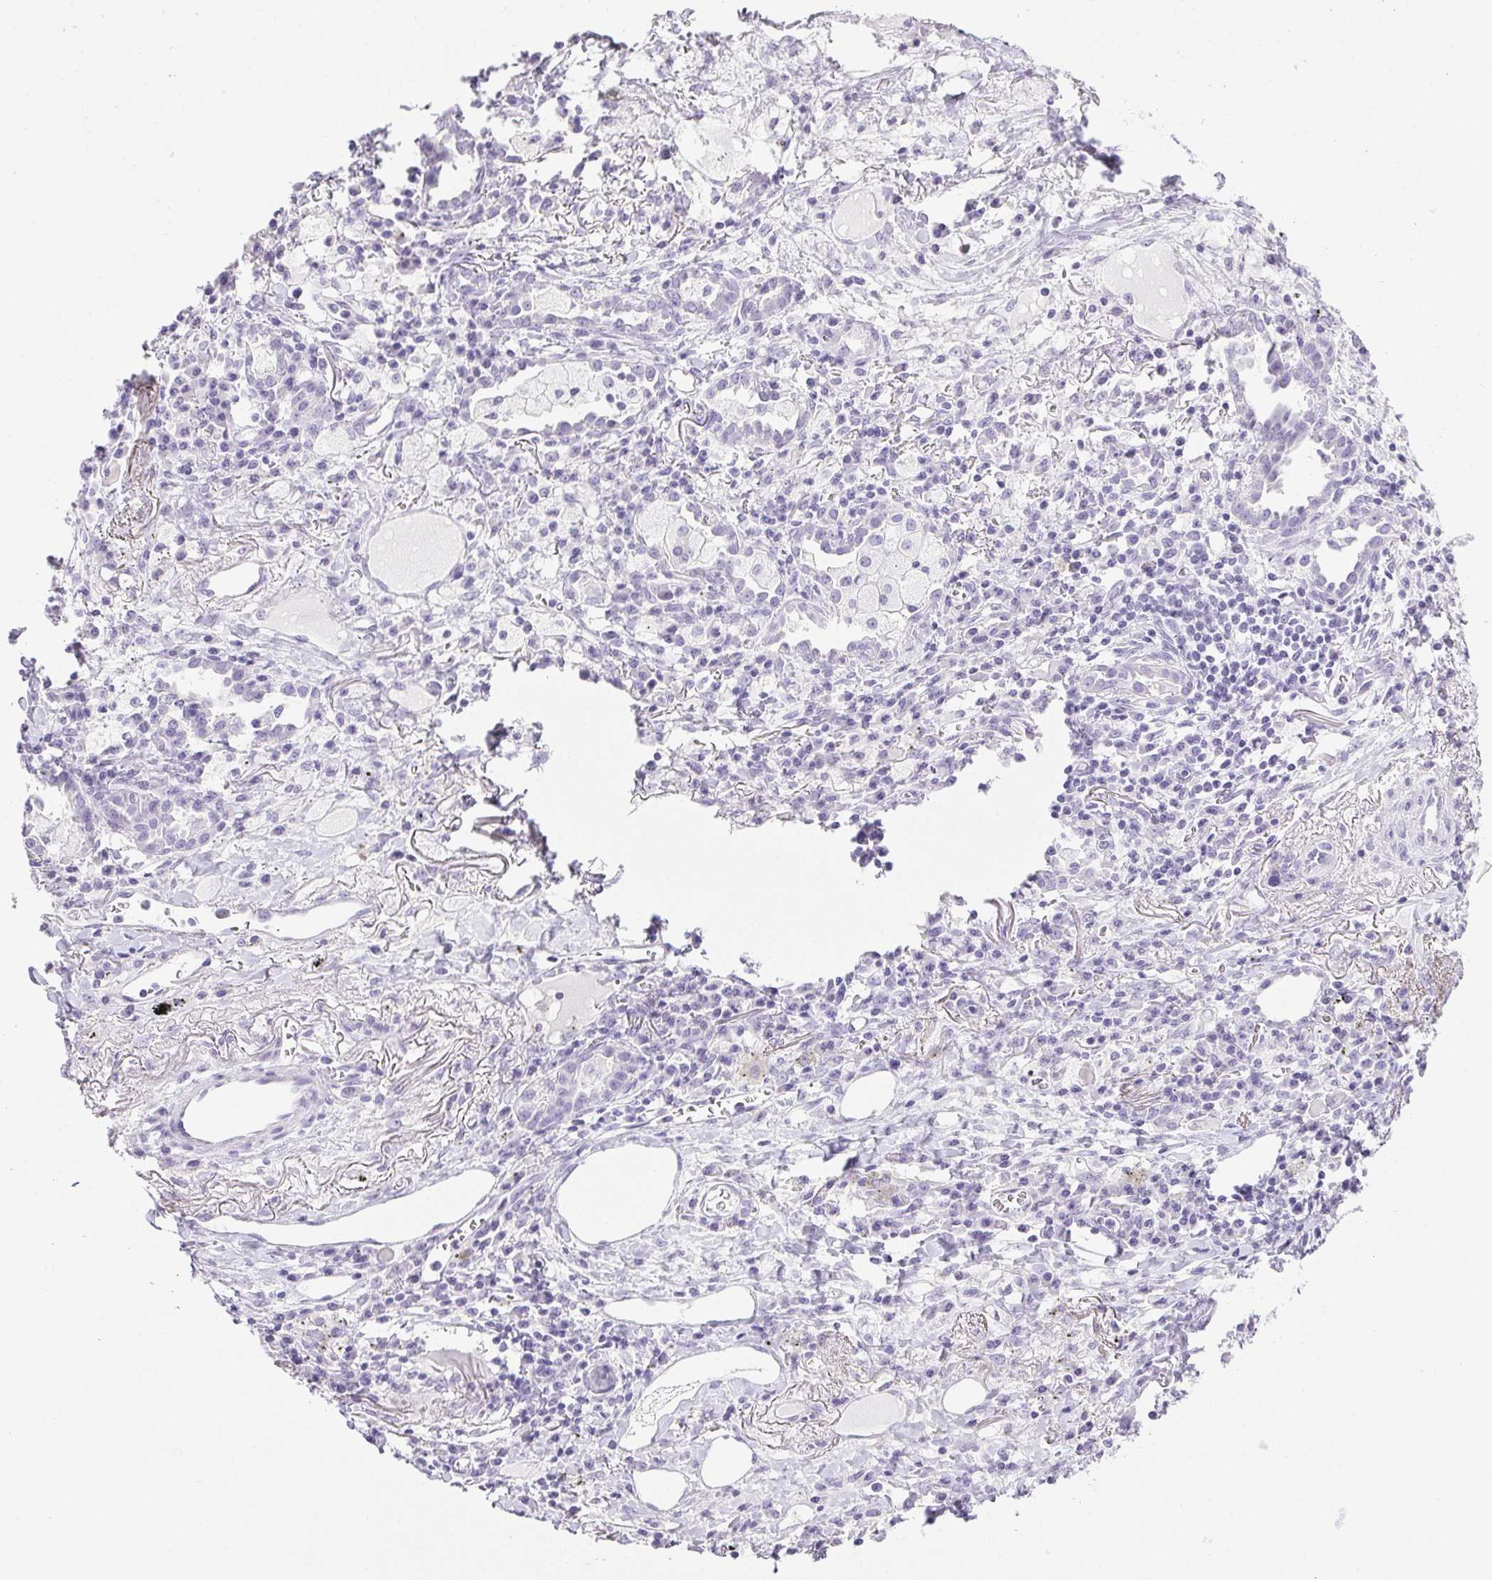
{"staining": {"intensity": "negative", "quantity": "none", "location": "none"}, "tissue": "lung cancer", "cell_type": "Tumor cells", "image_type": "cancer", "snomed": [{"axis": "morphology", "description": "Squamous cell carcinoma, NOS"}, {"axis": "topography", "description": "Lung"}], "caption": "The histopathology image demonstrates no staining of tumor cells in squamous cell carcinoma (lung).", "gene": "HLA-G", "patient": {"sex": "male", "age": 74}}